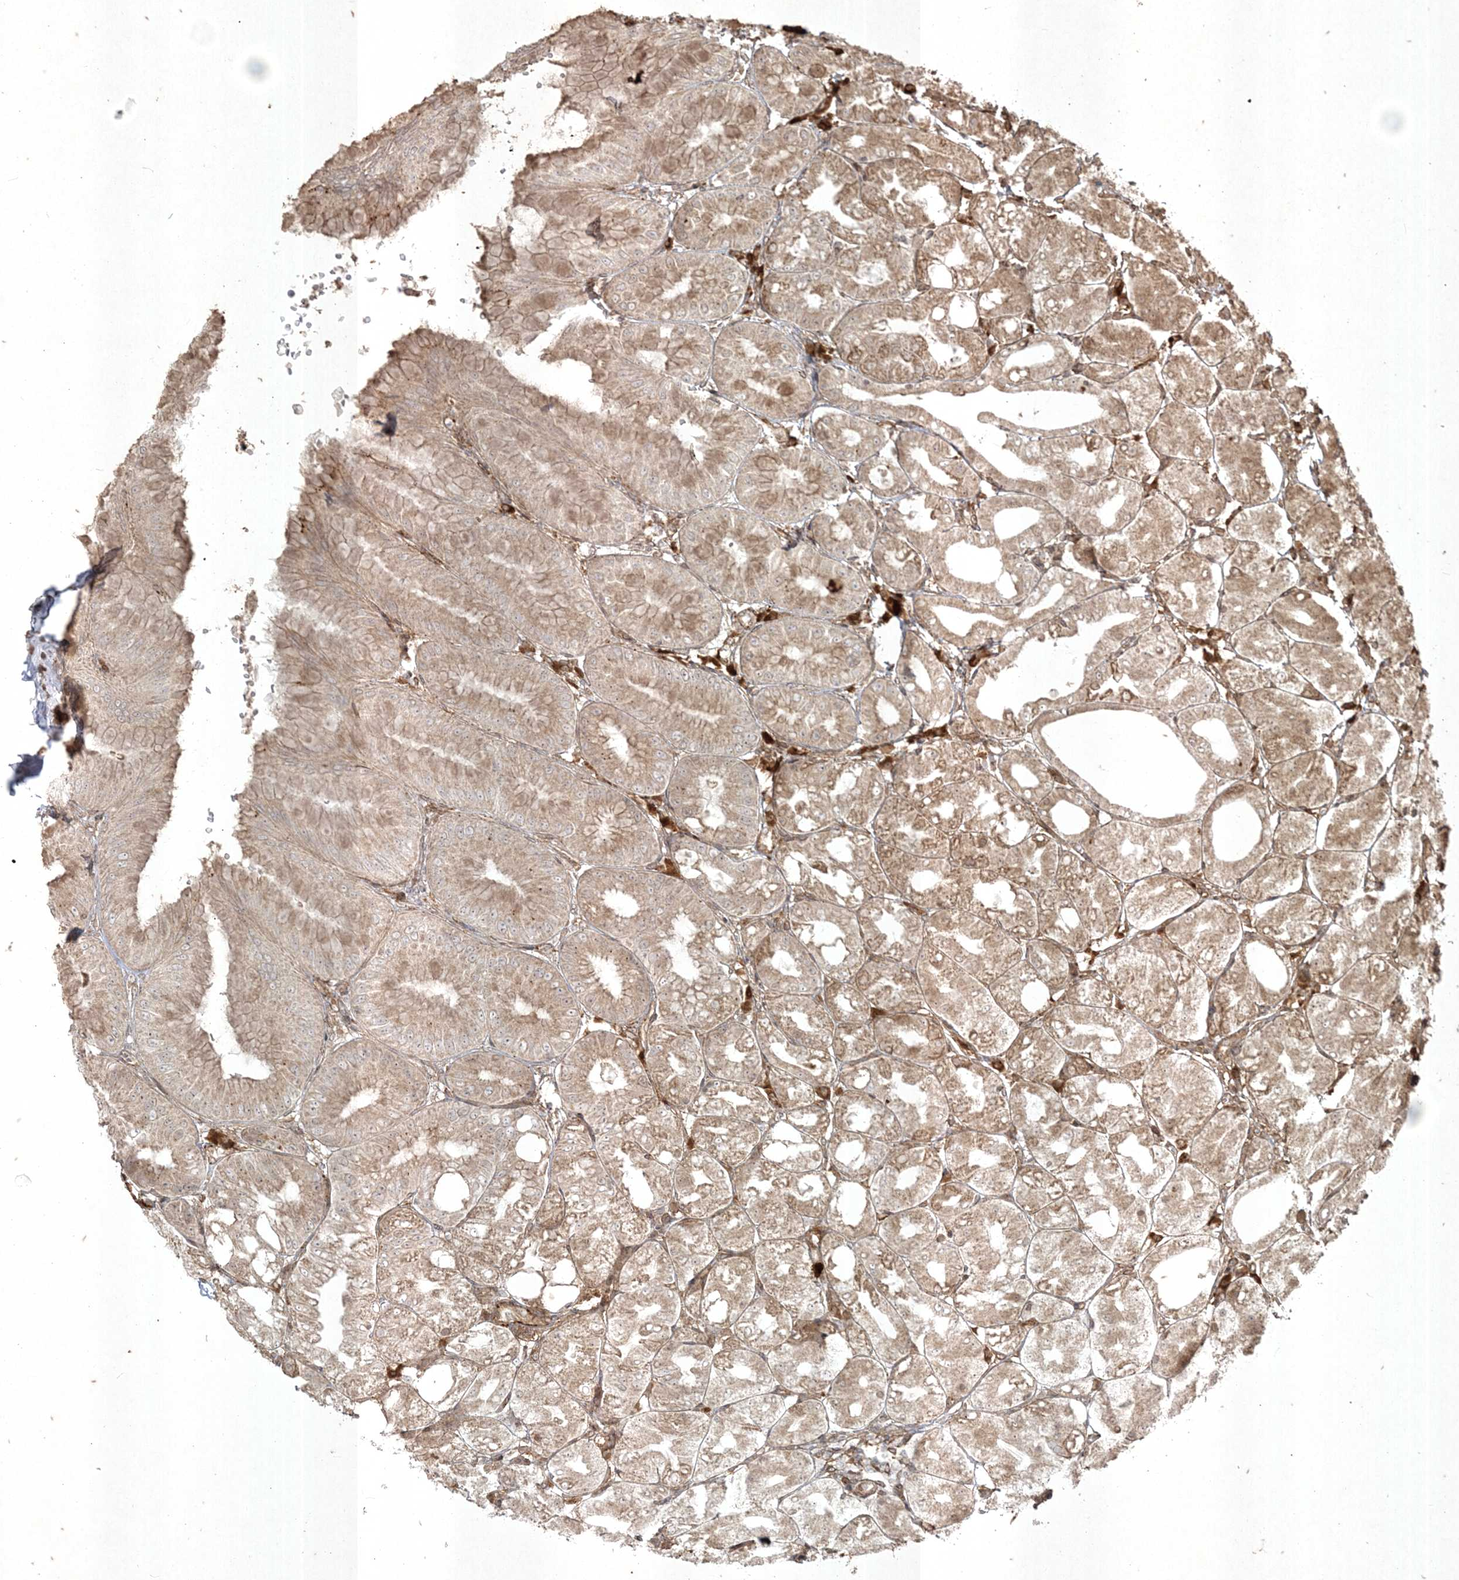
{"staining": {"intensity": "moderate", "quantity": ">75%", "location": "cytoplasmic/membranous"}, "tissue": "stomach", "cell_type": "Glandular cells", "image_type": "normal", "snomed": [{"axis": "morphology", "description": "Normal tissue, NOS"}, {"axis": "topography", "description": "Stomach, lower"}], "caption": "Protein expression analysis of benign human stomach reveals moderate cytoplasmic/membranous expression in about >75% of glandular cells. (IHC, brightfield microscopy, high magnification).", "gene": "RRAS", "patient": {"sex": "male", "age": 71}}